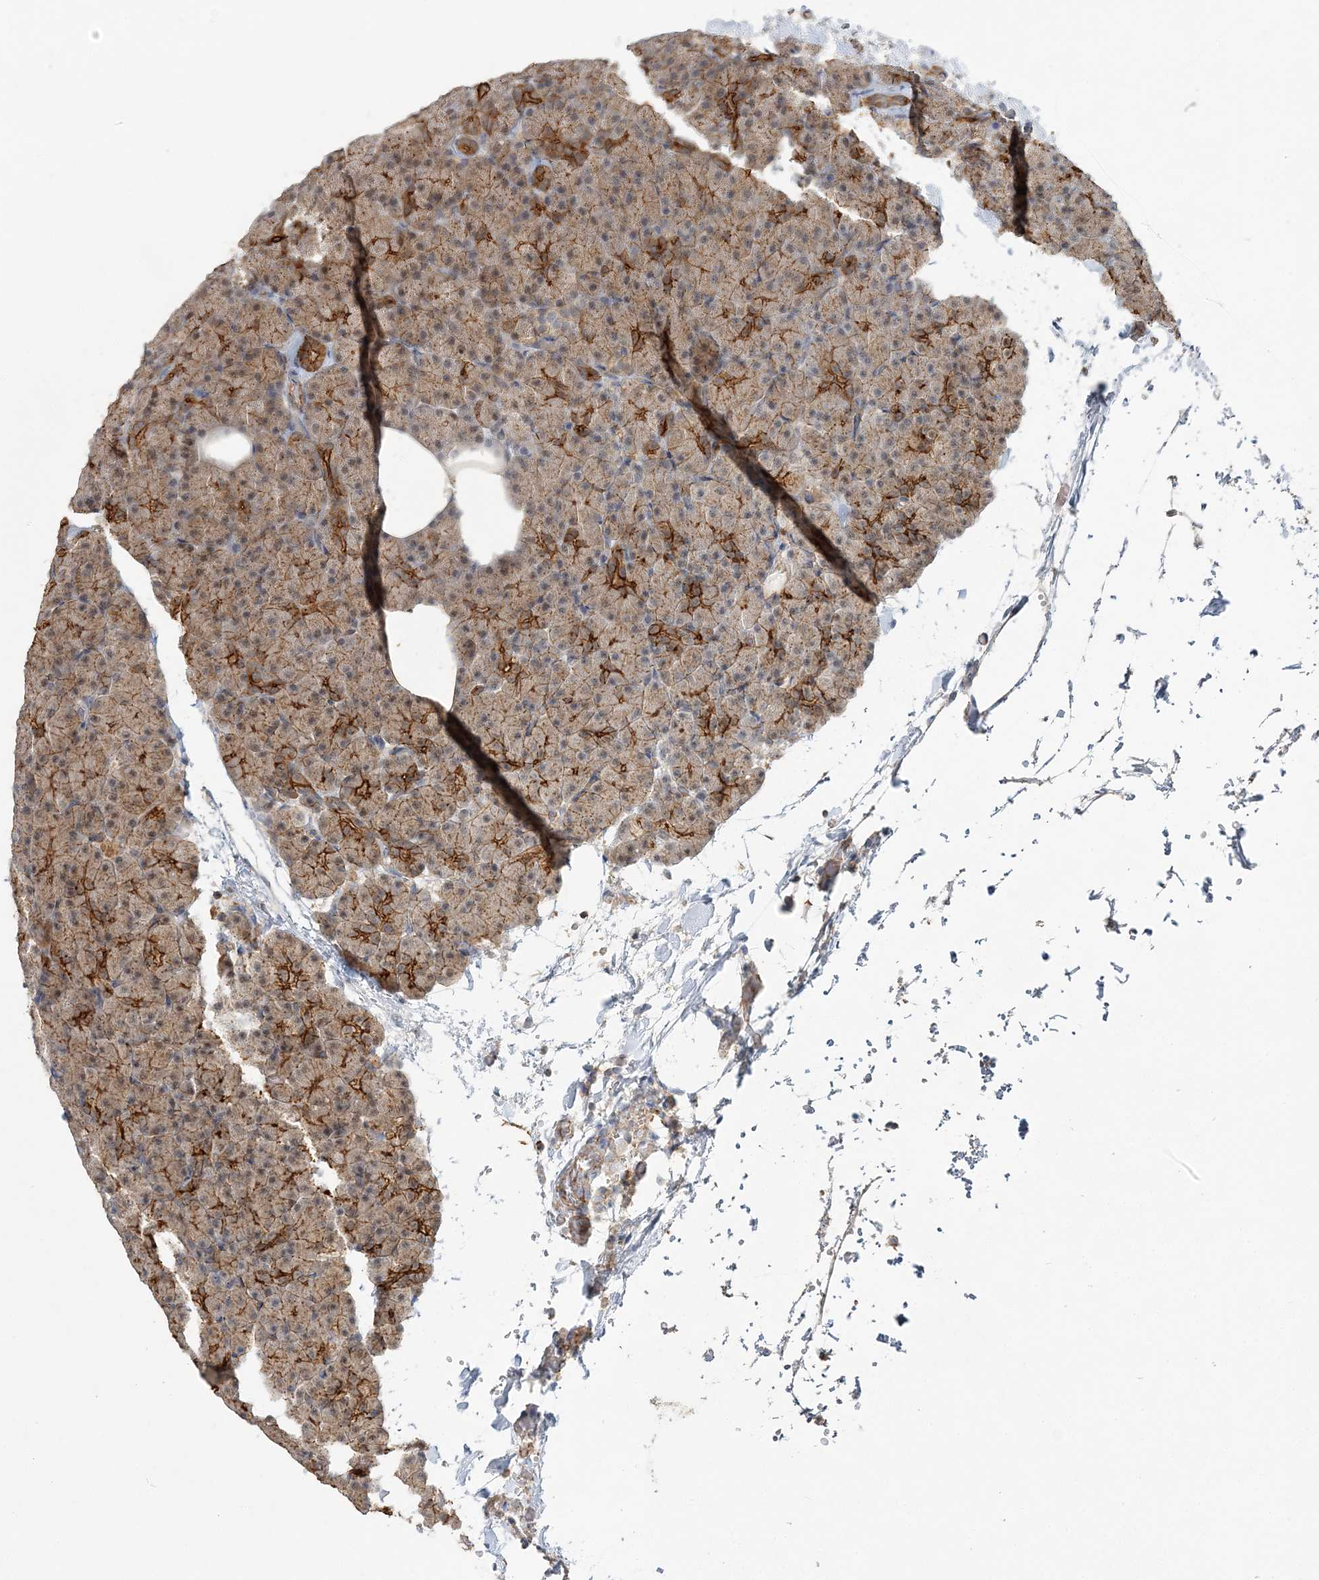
{"staining": {"intensity": "moderate", "quantity": ">75%", "location": "cytoplasmic/membranous"}, "tissue": "pancreas", "cell_type": "Exocrine glandular cells", "image_type": "normal", "snomed": [{"axis": "morphology", "description": "Normal tissue, NOS"}, {"axis": "topography", "description": "Pancreas"}], "caption": "A high-resolution histopathology image shows immunohistochemistry staining of normal pancreas, which demonstrates moderate cytoplasmic/membranous staining in about >75% of exocrine glandular cells.", "gene": "MAT2B", "patient": {"sex": "female", "age": 43}}